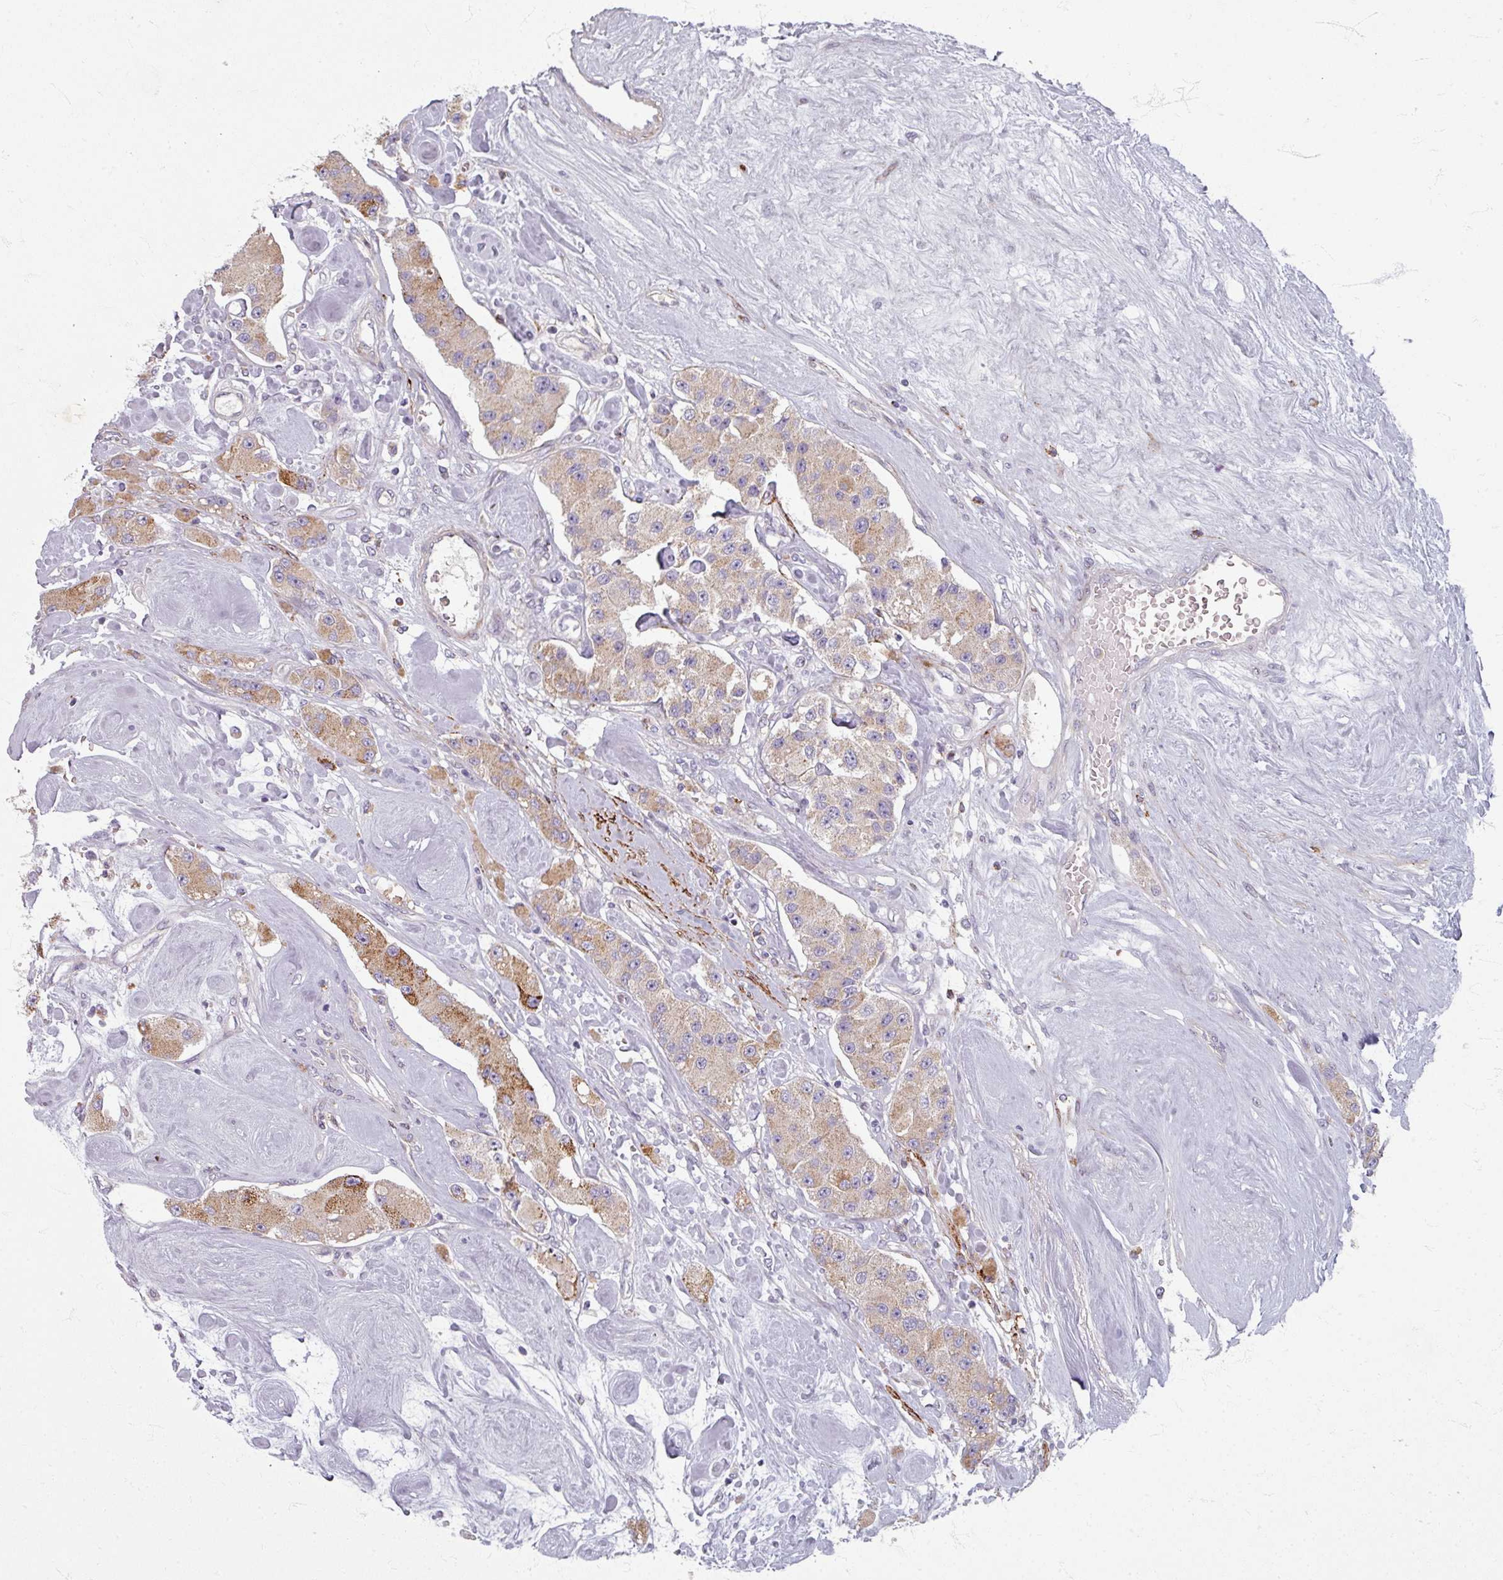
{"staining": {"intensity": "weak", "quantity": ">75%", "location": "cytoplasmic/membranous"}, "tissue": "carcinoid", "cell_type": "Tumor cells", "image_type": "cancer", "snomed": [{"axis": "morphology", "description": "Carcinoid, malignant, NOS"}, {"axis": "topography", "description": "Pancreas"}], "caption": "DAB immunohistochemical staining of carcinoid shows weak cytoplasmic/membranous protein positivity in about >75% of tumor cells.", "gene": "GABARAPL1", "patient": {"sex": "male", "age": 41}}